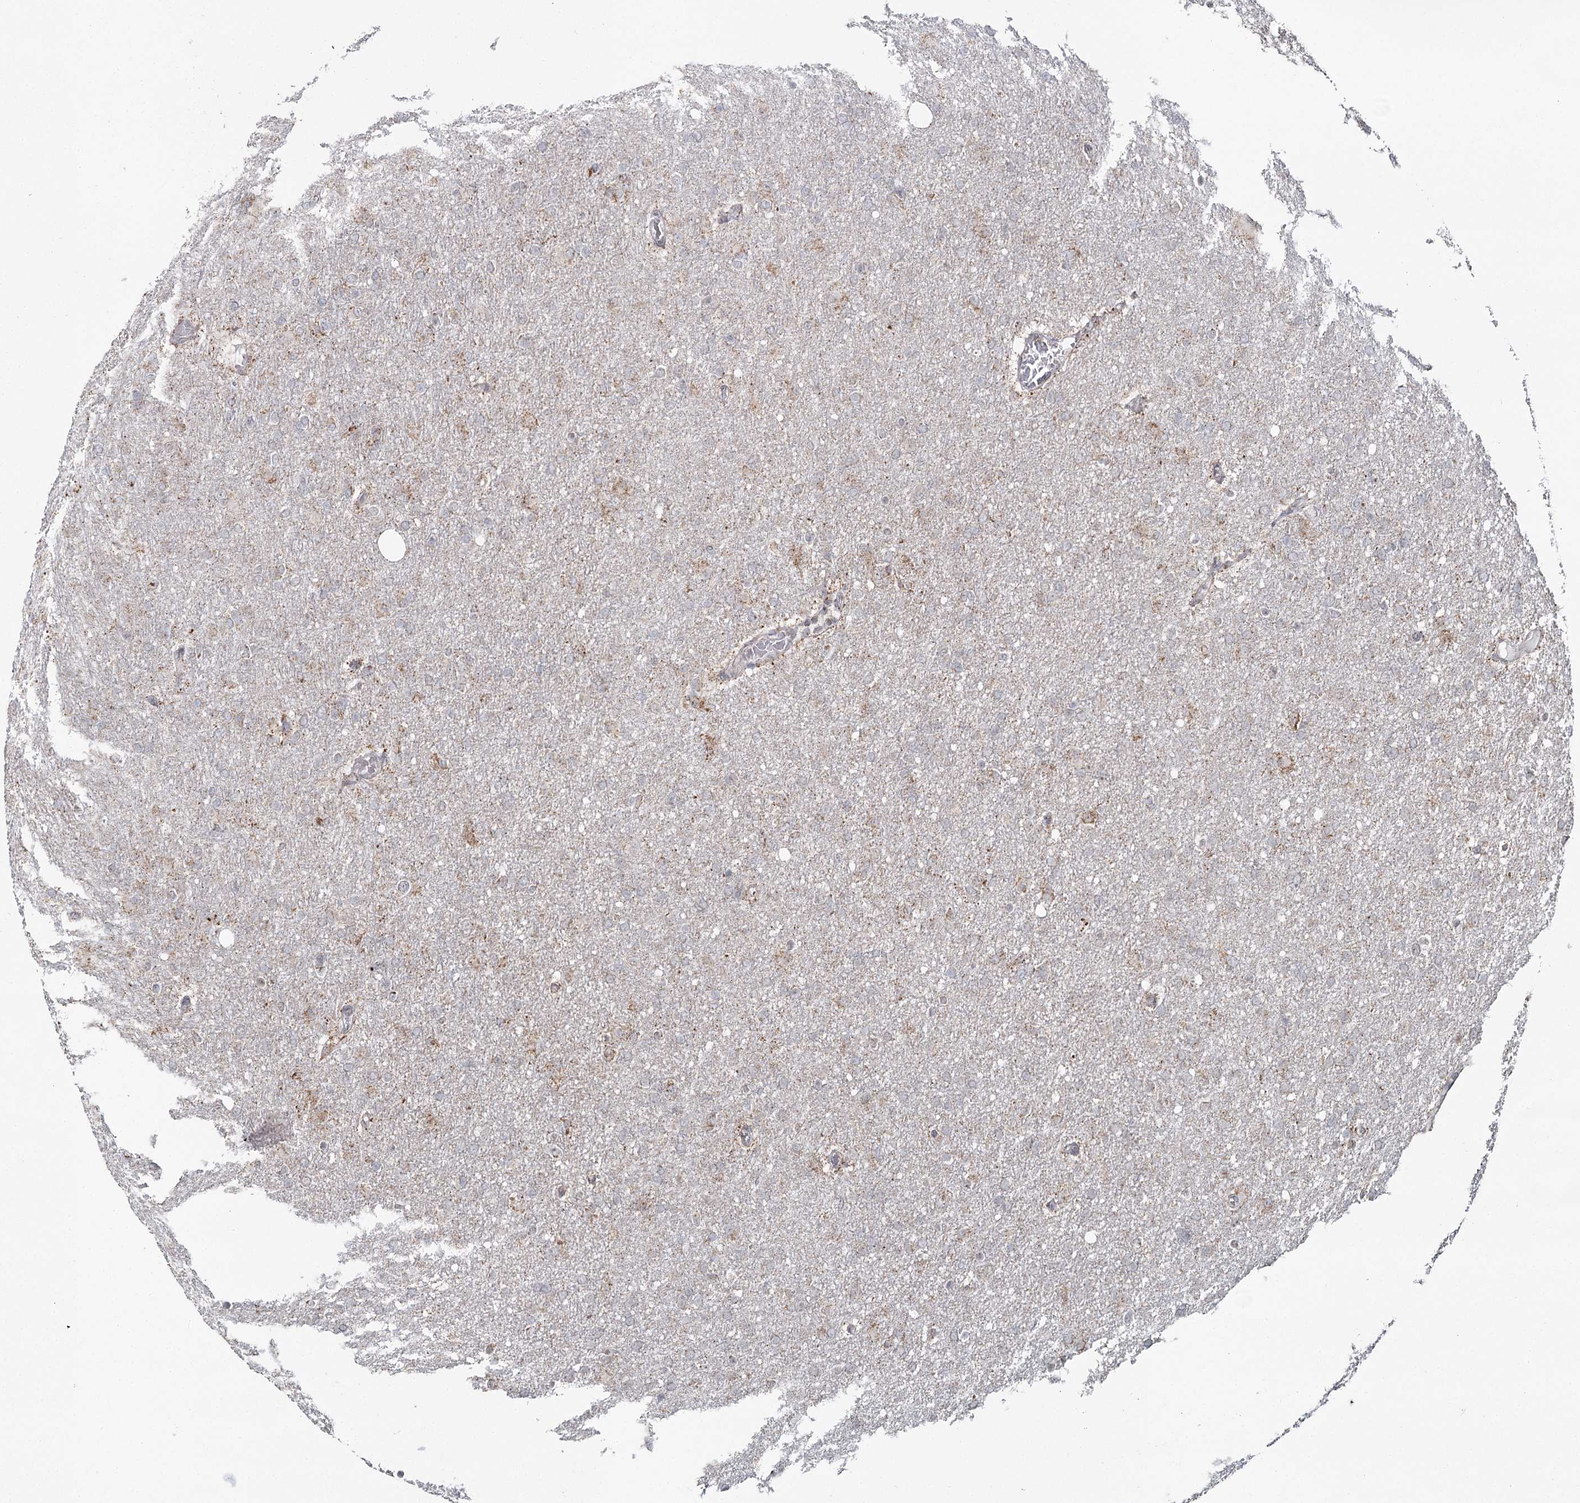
{"staining": {"intensity": "negative", "quantity": "none", "location": "none"}, "tissue": "glioma", "cell_type": "Tumor cells", "image_type": "cancer", "snomed": [{"axis": "morphology", "description": "Glioma, malignant, High grade"}, {"axis": "topography", "description": "Cerebral cortex"}], "caption": "Immunohistochemistry (IHC) micrograph of neoplastic tissue: human glioma stained with DAB reveals no significant protein staining in tumor cells.", "gene": "PDHX", "patient": {"sex": "female", "age": 36}}